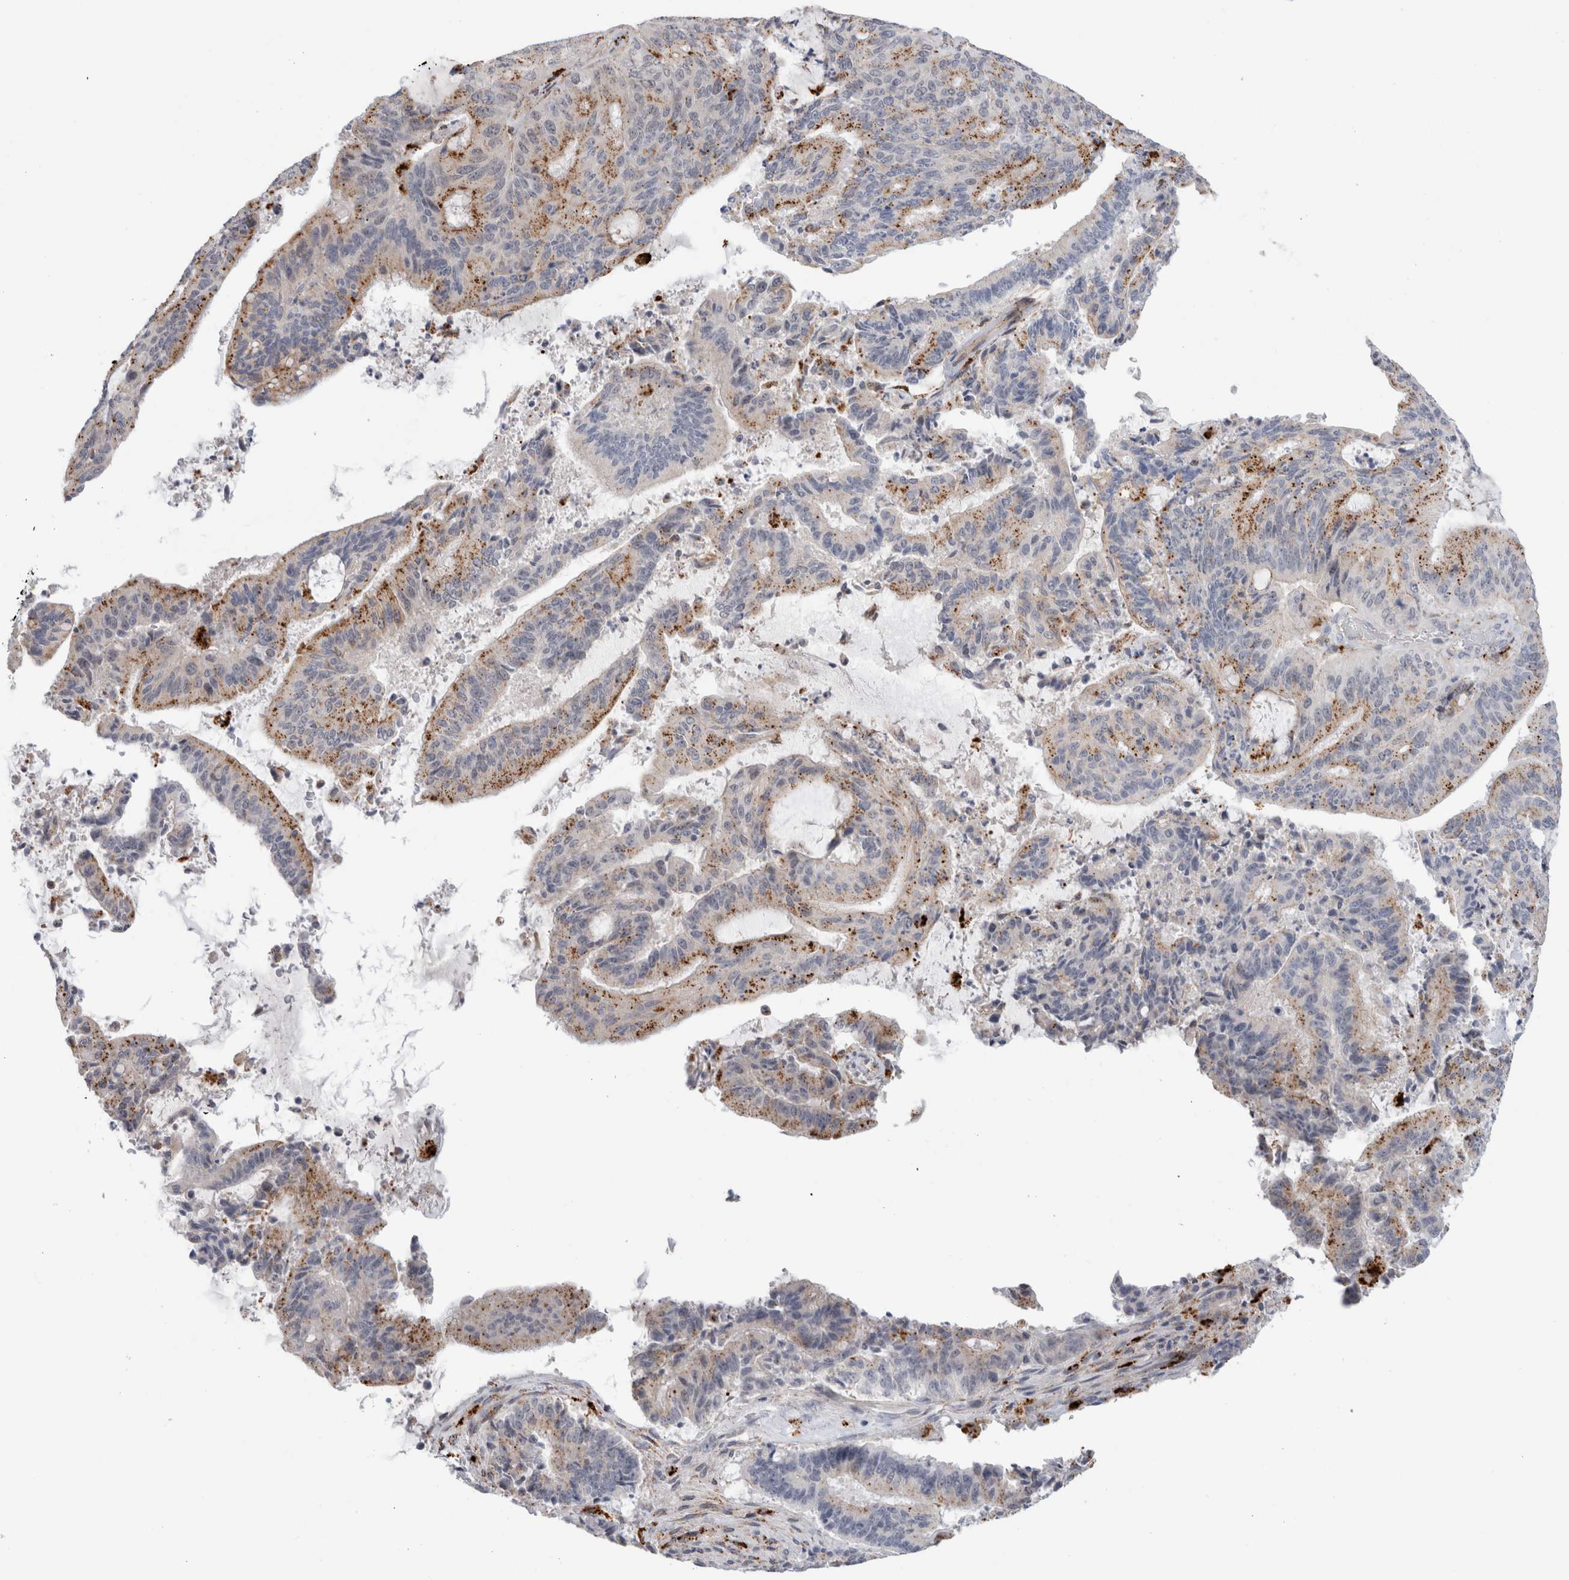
{"staining": {"intensity": "moderate", "quantity": "25%-75%", "location": "cytoplasmic/membranous"}, "tissue": "liver cancer", "cell_type": "Tumor cells", "image_type": "cancer", "snomed": [{"axis": "morphology", "description": "Normal tissue, NOS"}, {"axis": "morphology", "description": "Cholangiocarcinoma"}, {"axis": "topography", "description": "Liver"}, {"axis": "topography", "description": "Peripheral nerve tissue"}], "caption": "This image displays cholangiocarcinoma (liver) stained with IHC to label a protein in brown. The cytoplasmic/membranous of tumor cells show moderate positivity for the protein. Nuclei are counter-stained blue.", "gene": "ANKMY1", "patient": {"sex": "female", "age": 73}}